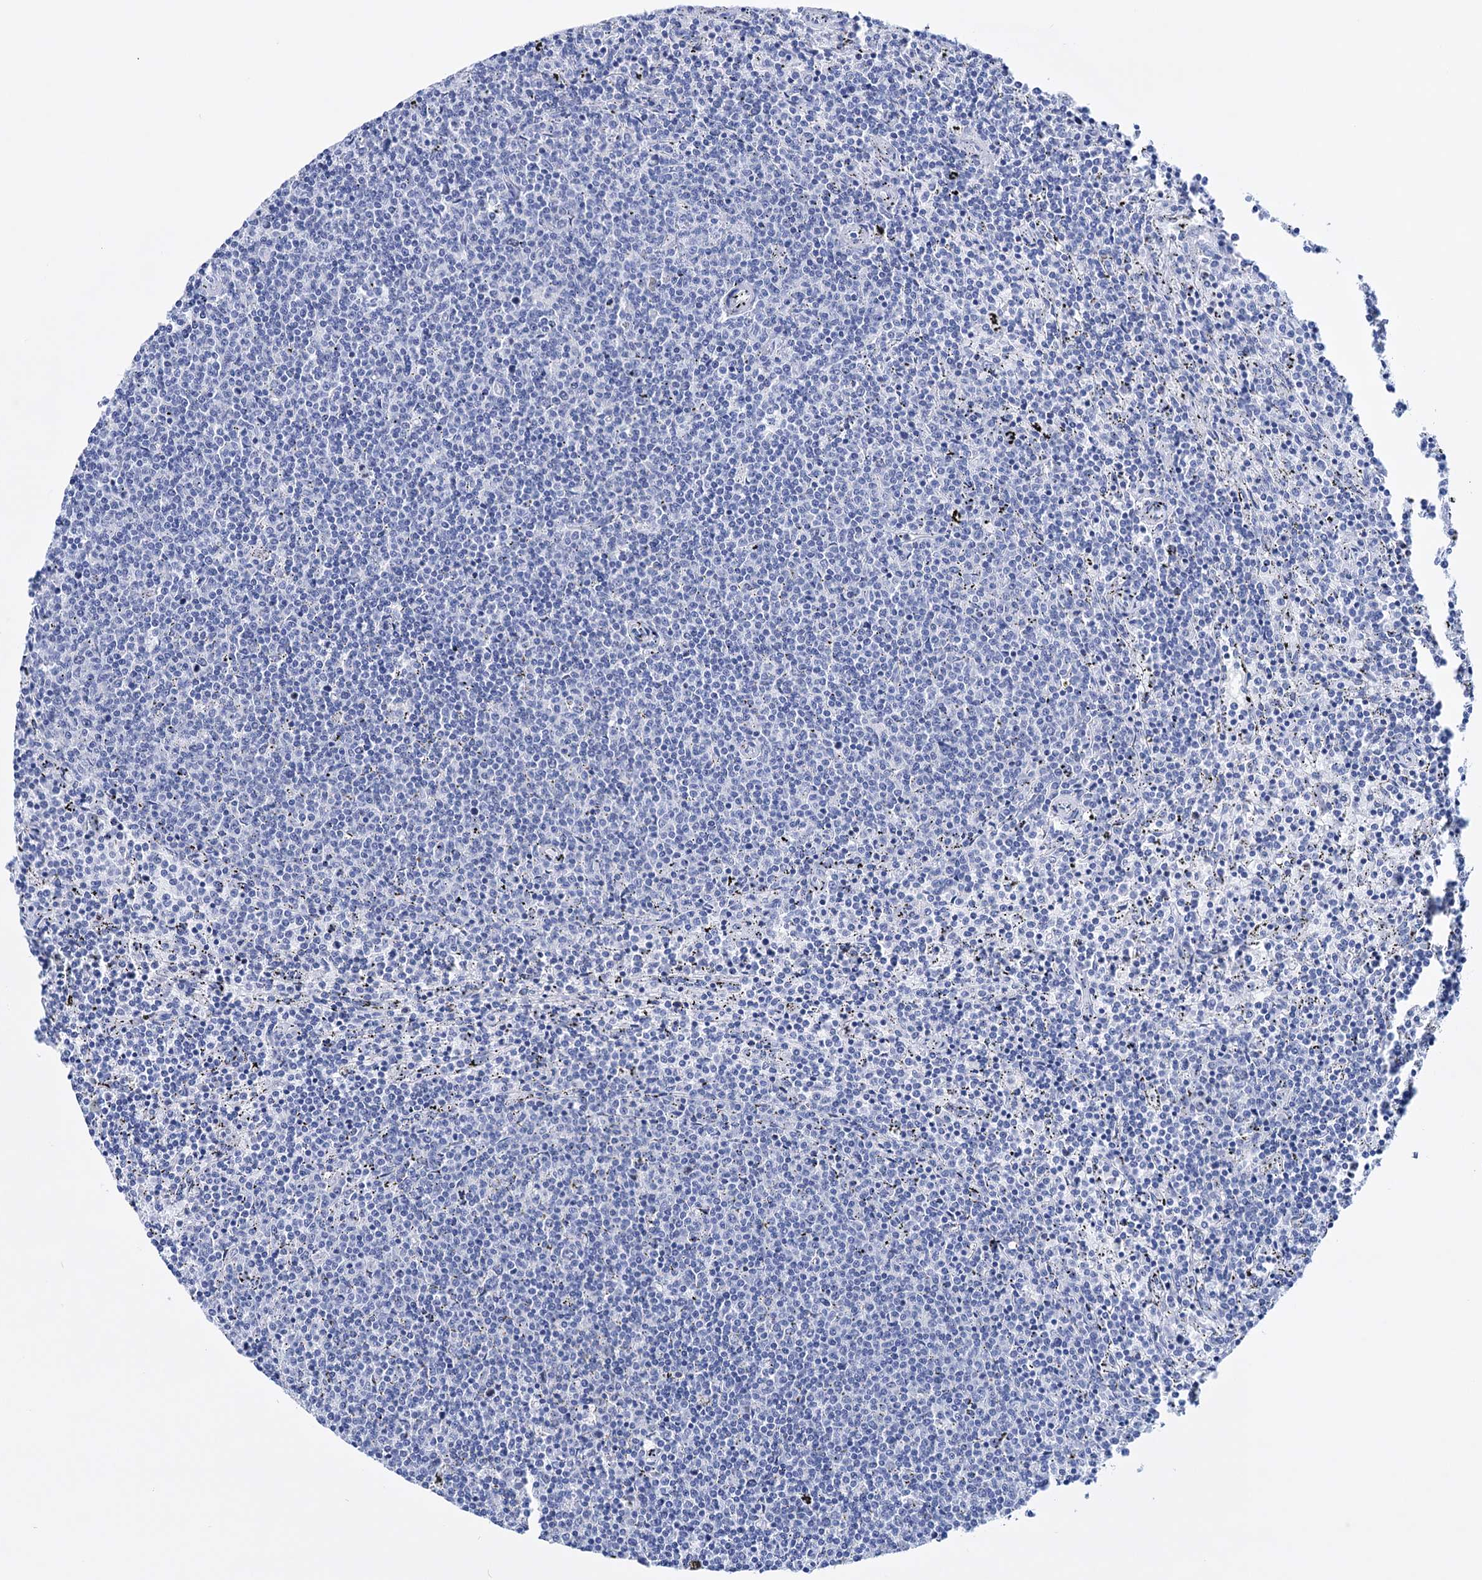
{"staining": {"intensity": "negative", "quantity": "none", "location": "none"}, "tissue": "lymphoma", "cell_type": "Tumor cells", "image_type": "cancer", "snomed": [{"axis": "morphology", "description": "Malignant lymphoma, non-Hodgkin's type, Low grade"}, {"axis": "topography", "description": "Spleen"}], "caption": "This is an immunohistochemistry (IHC) histopathology image of lymphoma. There is no staining in tumor cells.", "gene": "FBXW12", "patient": {"sex": "female", "age": 50}}